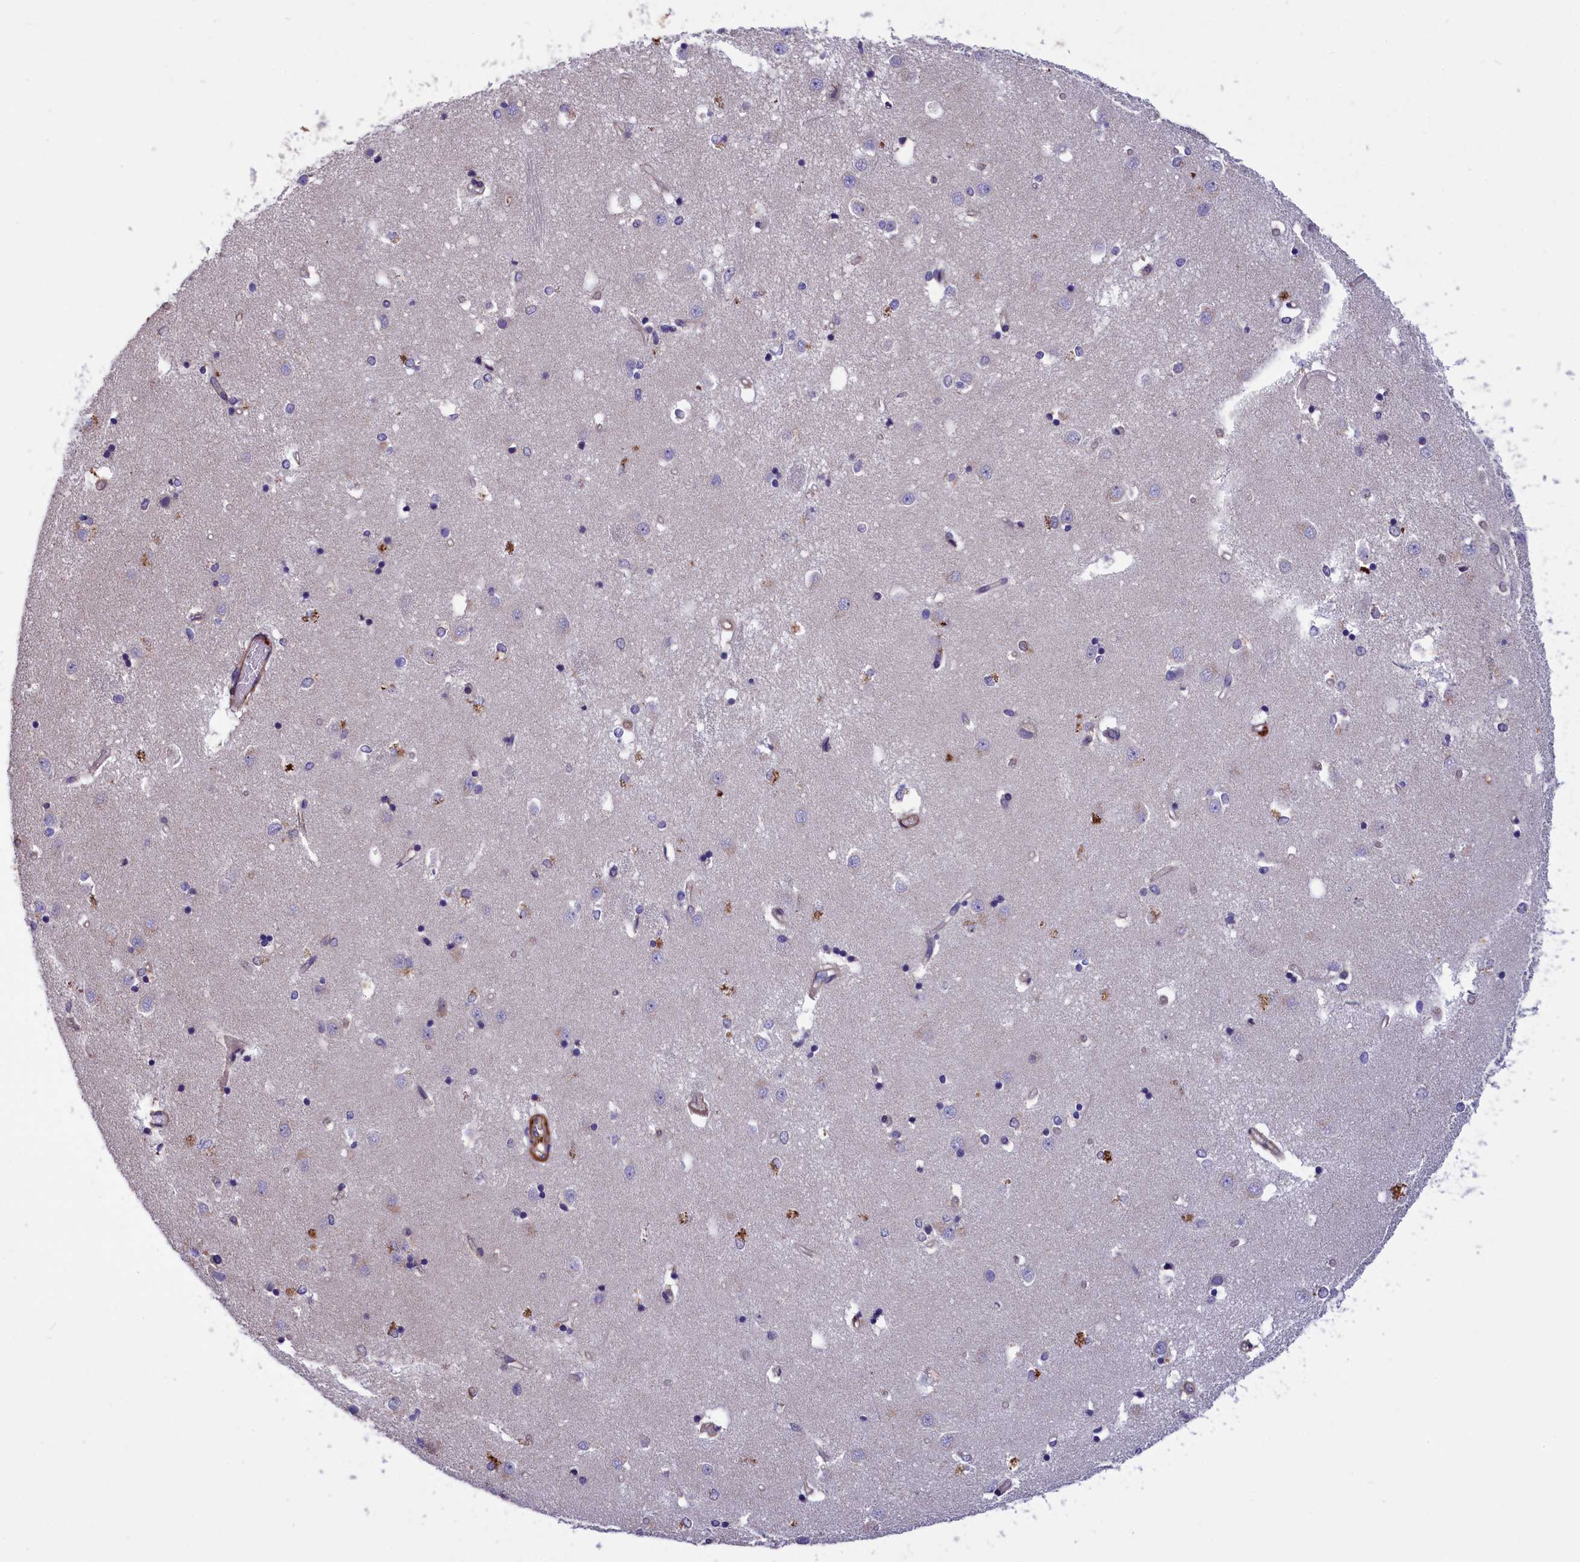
{"staining": {"intensity": "negative", "quantity": "none", "location": "none"}, "tissue": "caudate", "cell_type": "Glial cells", "image_type": "normal", "snomed": [{"axis": "morphology", "description": "Normal tissue, NOS"}, {"axis": "topography", "description": "Lateral ventricle wall"}], "caption": "Protein analysis of unremarkable caudate displays no significant positivity in glial cells. (DAB IHC with hematoxylin counter stain).", "gene": "AMDHD2", "patient": {"sex": "male", "age": 45}}